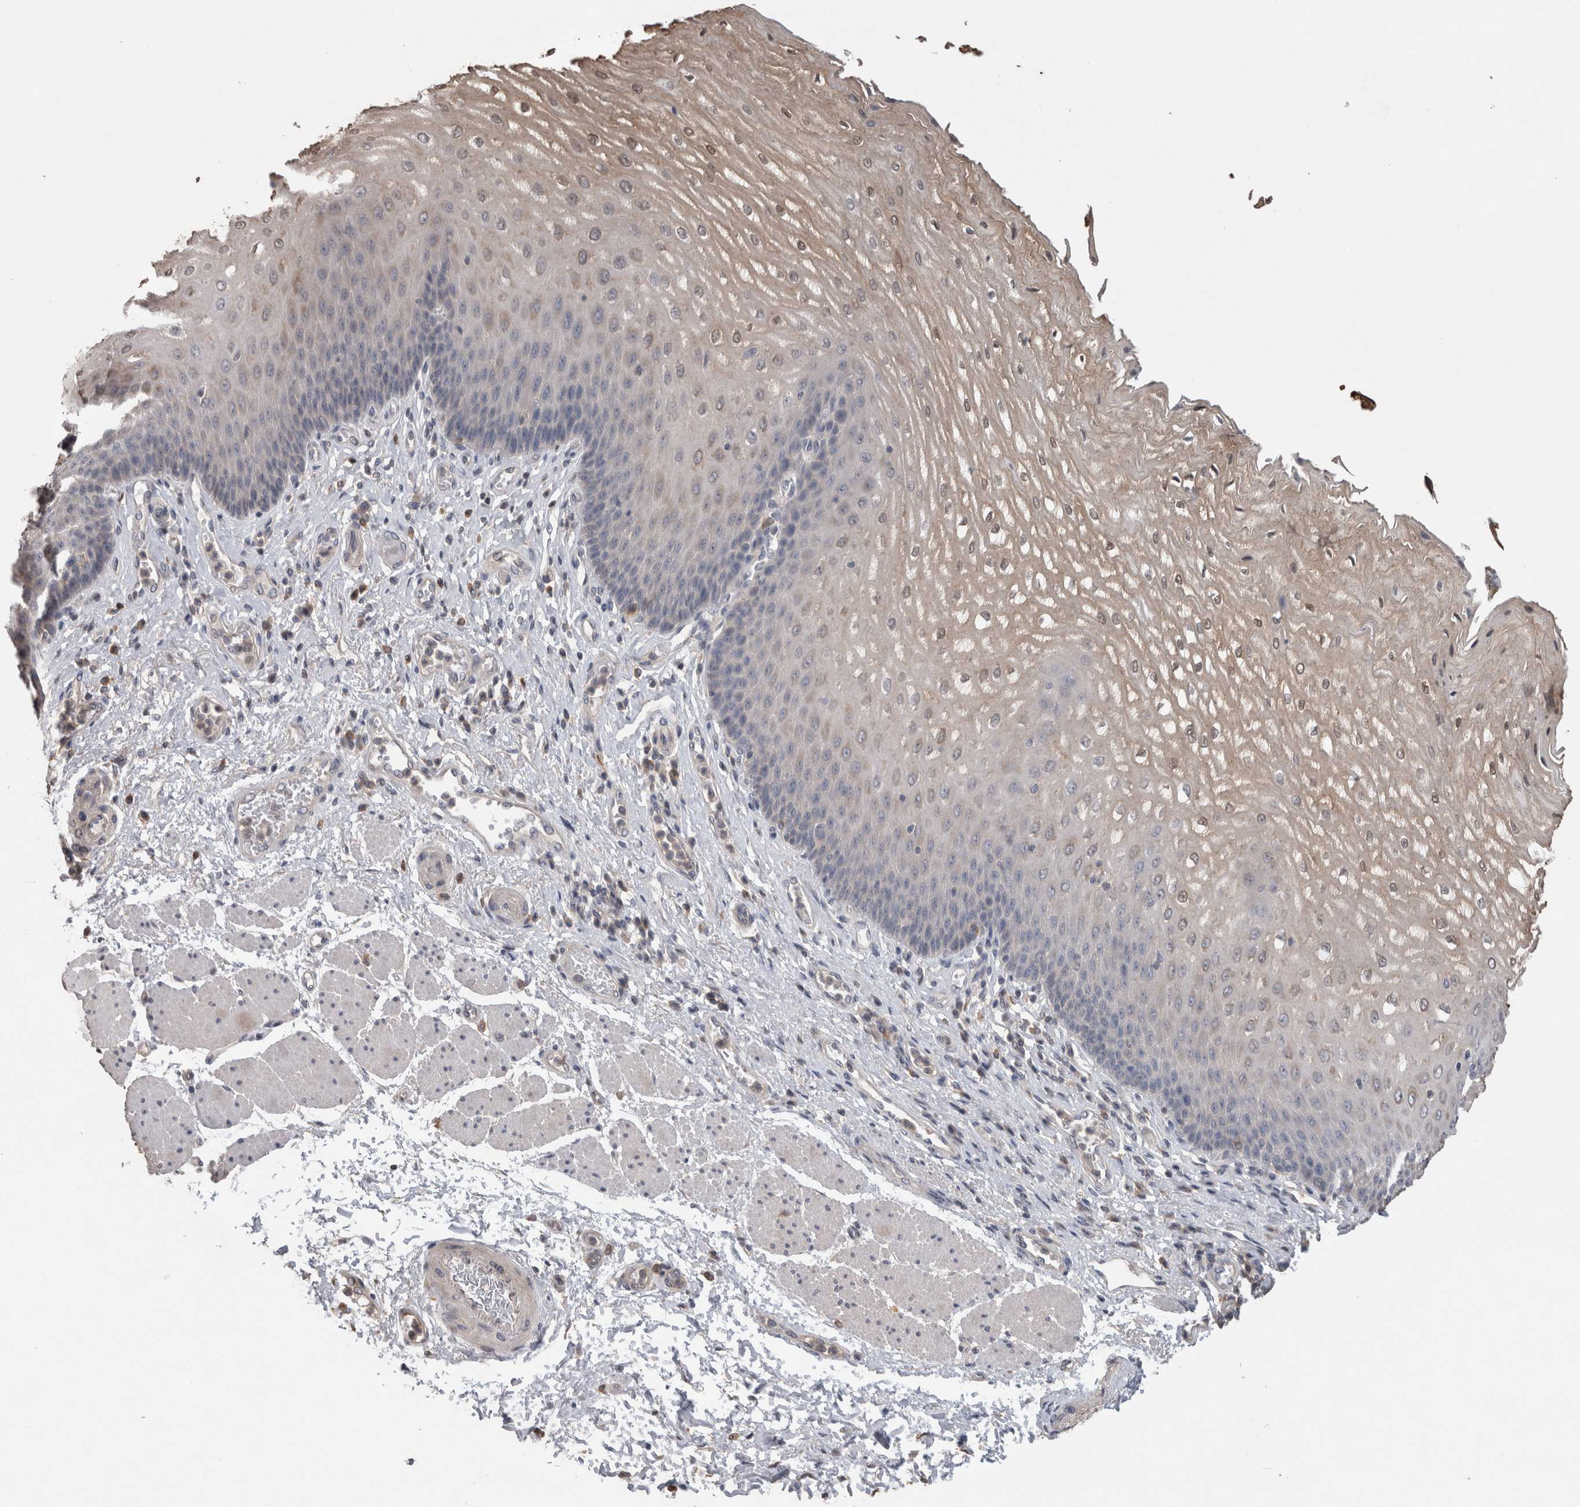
{"staining": {"intensity": "moderate", "quantity": "25%-75%", "location": "cytoplasmic/membranous,nuclear"}, "tissue": "esophagus", "cell_type": "Squamous epithelial cells", "image_type": "normal", "snomed": [{"axis": "morphology", "description": "Normal tissue, NOS"}, {"axis": "topography", "description": "Esophagus"}], "caption": "The photomicrograph reveals a brown stain indicating the presence of a protein in the cytoplasmic/membranous,nuclear of squamous epithelial cells in esophagus. The staining is performed using DAB brown chromogen to label protein expression. The nuclei are counter-stained blue using hematoxylin.", "gene": "TRIM5", "patient": {"sex": "male", "age": 54}}